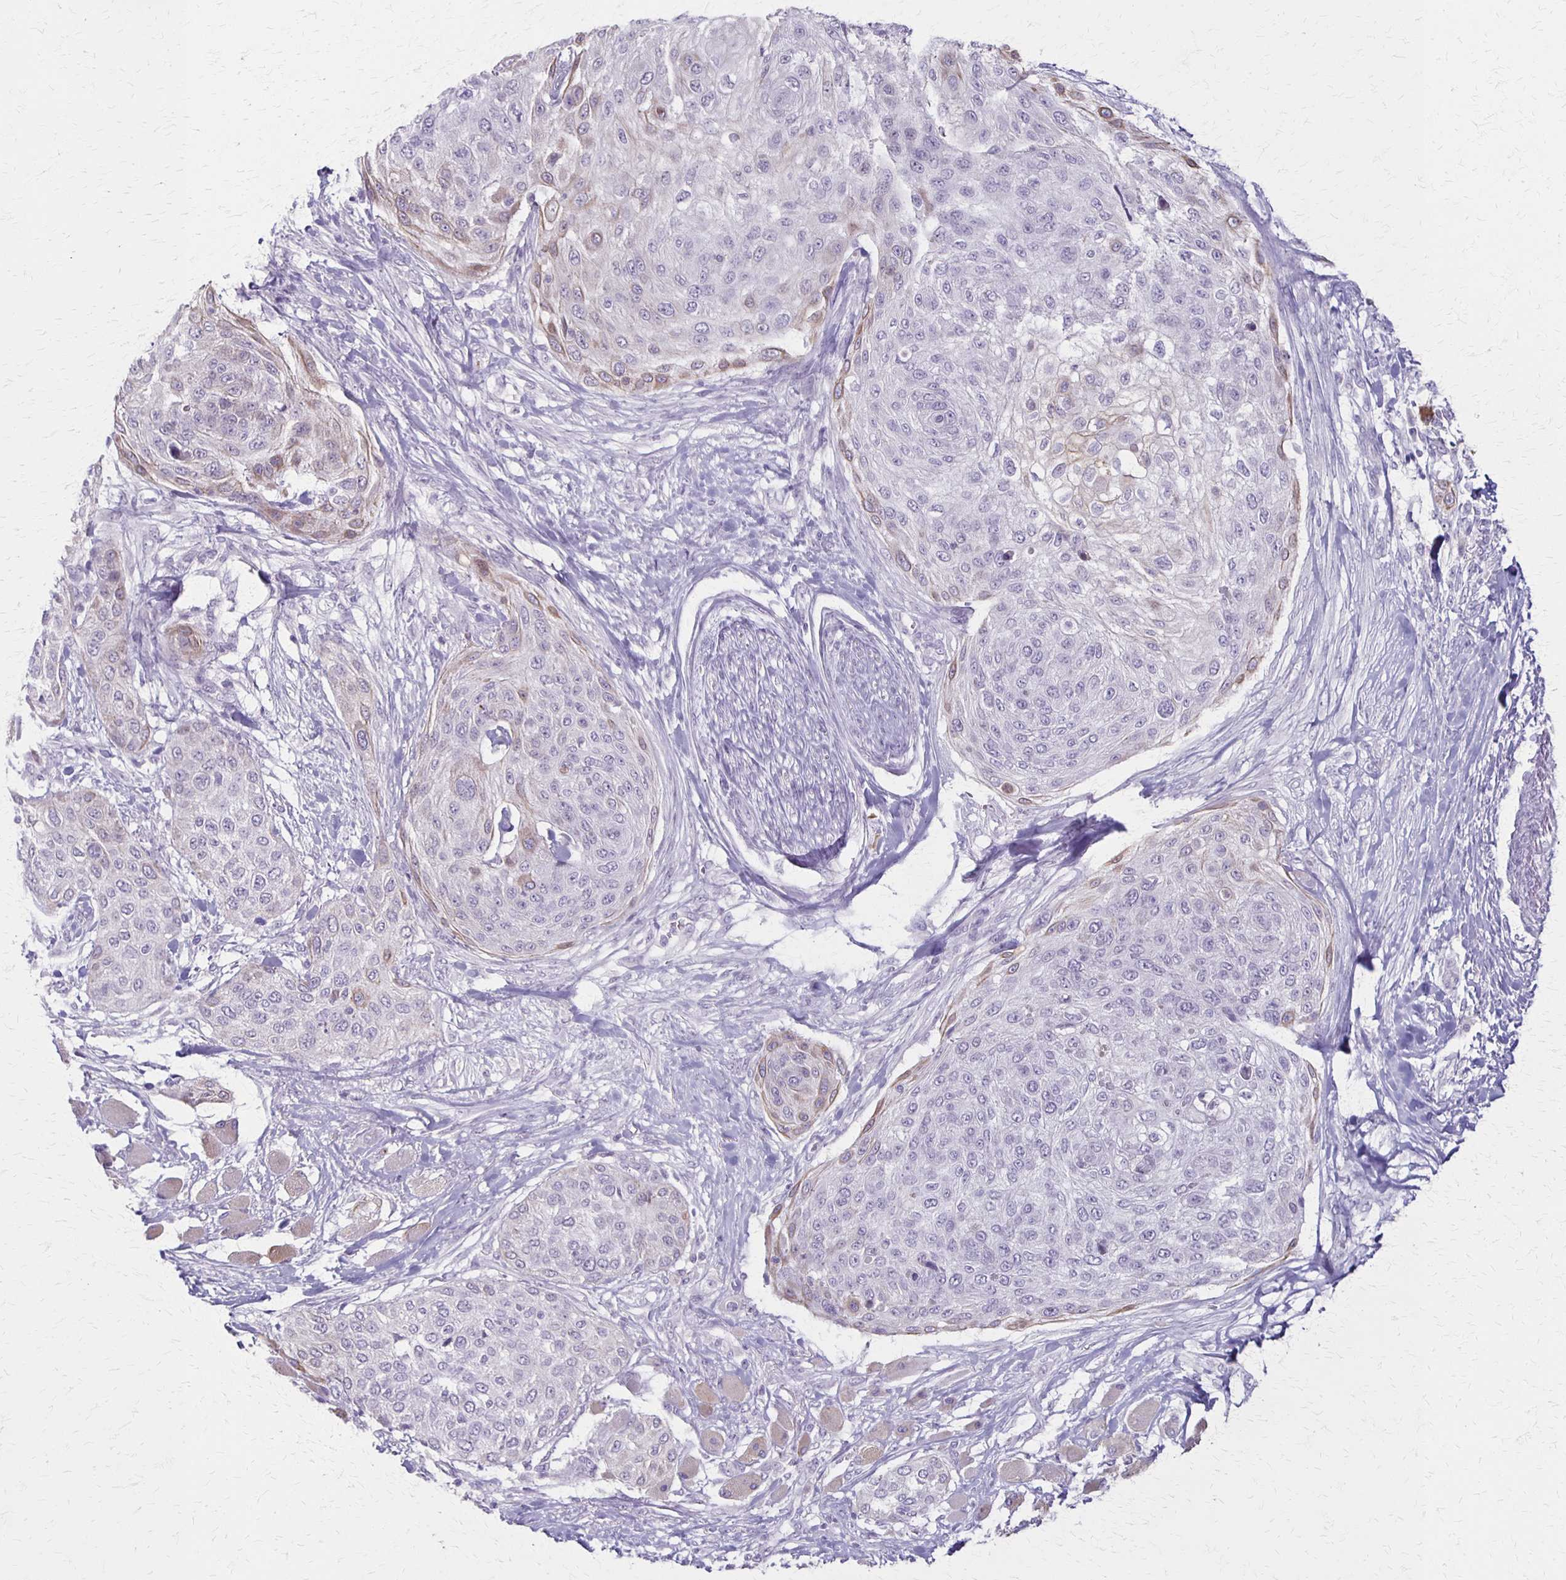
{"staining": {"intensity": "moderate", "quantity": "<25%", "location": "cytoplasmic/membranous"}, "tissue": "skin cancer", "cell_type": "Tumor cells", "image_type": "cancer", "snomed": [{"axis": "morphology", "description": "Squamous cell carcinoma, NOS"}, {"axis": "topography", "description": "Skin"}], "caption": "Protein expression analysis of human skin cancer reveals moderate cytoplasmic/membranous staining in about <25% of tumor cells. (Brightfield microscopy of DAB IHC at high magnification).", "gene": "SLC35E2B", "patient": {"sex": "female", "age": 87}}